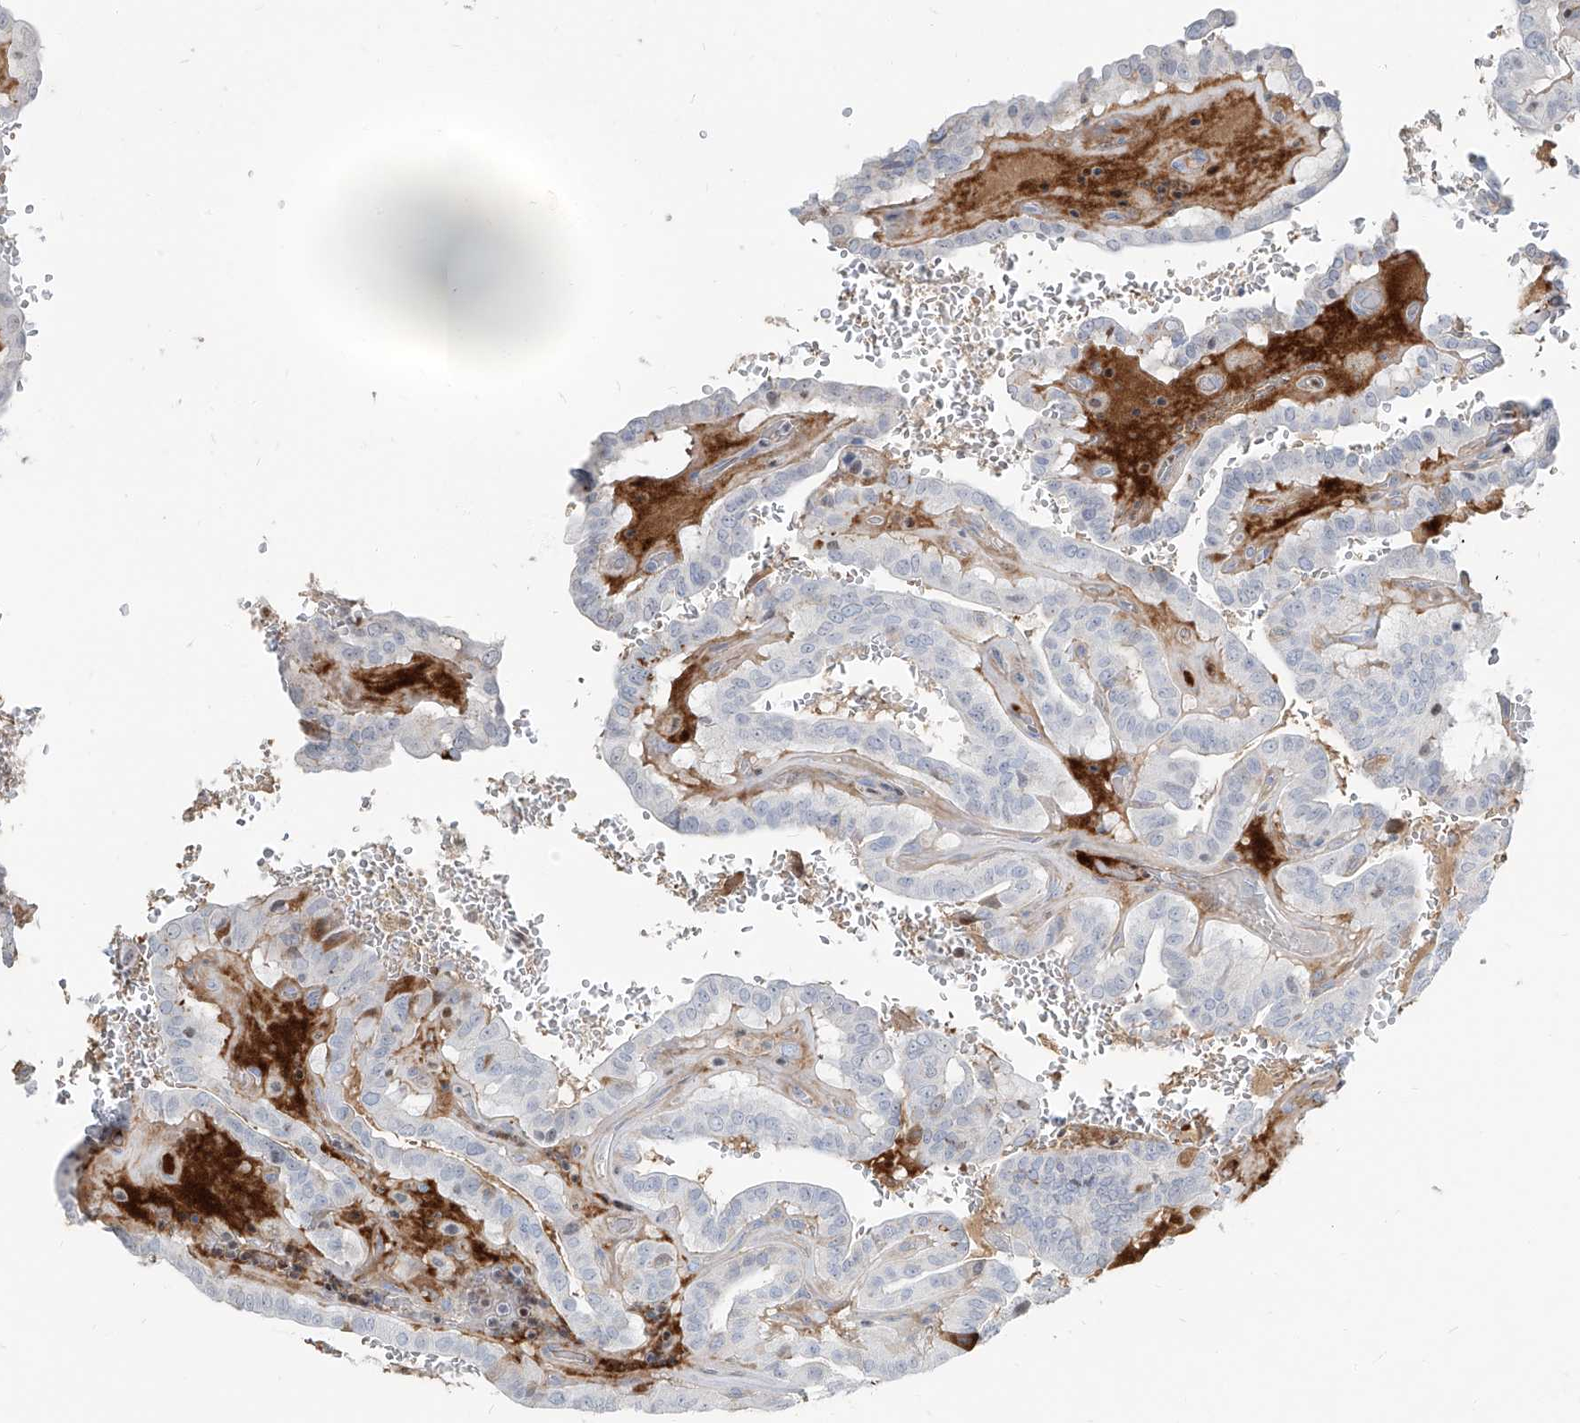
{"staining": {"intensity": "negative", "quantity": "none", "location": "none"}, "tissue": "thyroid cancer", "cell_type": "Tumor cells", "image_type": "cancer", "snomed": [{"axis": "morphology", "description": "Papillary adenocarcinoma, NOS"}, {"axis": "topography", "description": "Thyroid gland"}], "caption": "Tumor cells show no significant protein expression in thyroid cancer (papillary adenocarcinoma). The staining is performed using DAB brown chromogen with nuclei counter-stained in using hematoxylin.", "gene": "HOXA3", "patient": {"sex": "male", "age": 77}}